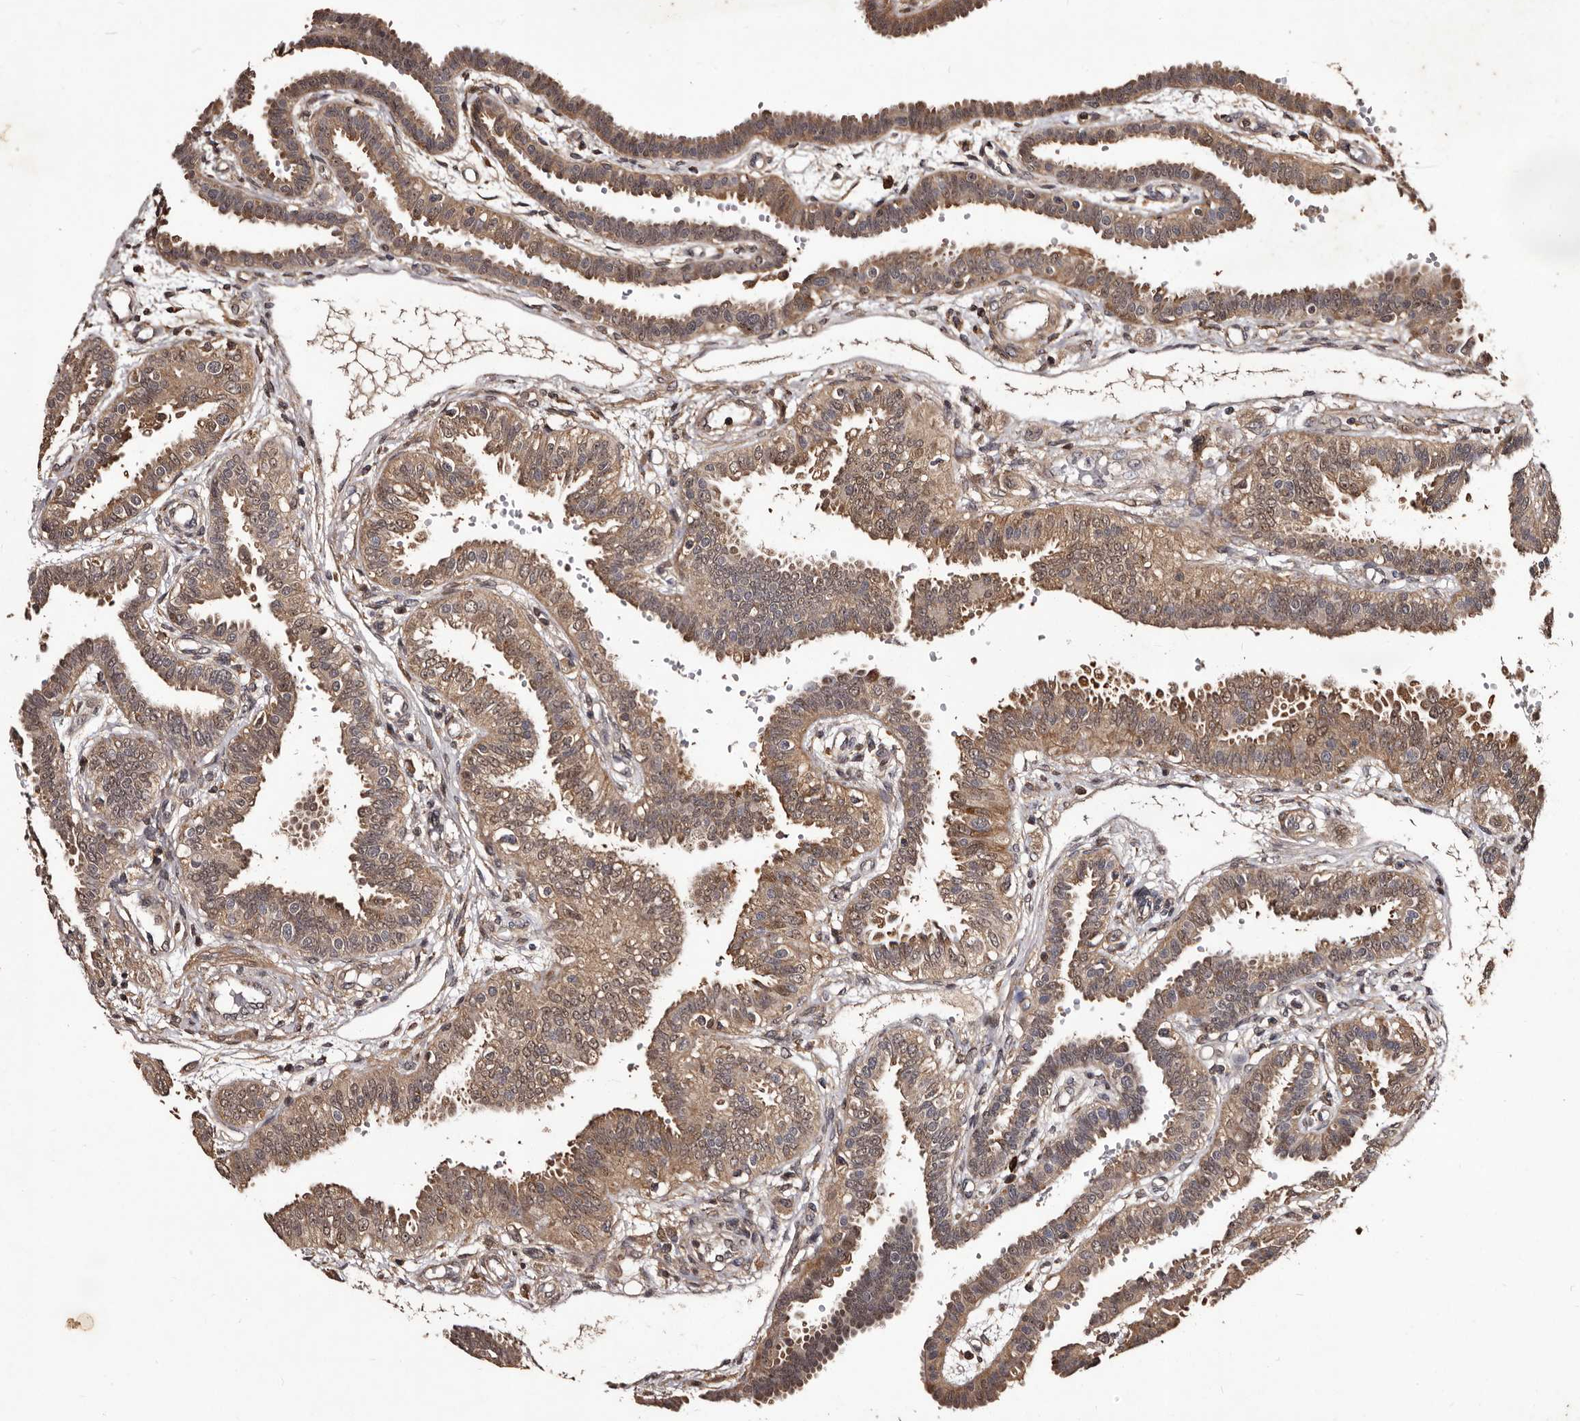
{"staining": {"intensity": "moderate", "quantity": ">75%", "location": "cytoplasmic/membranous,nuclear"}, "tissue": "fallopian tube", "cell_type": "Glandular cells", "image_type": "normal", "snomed": [{"axis": "morphology", "description": "Normal tissue, NOS"}, {"axis": "topography", "description": "Fallopian tube"}, {"axis": "topography", "description": "Placenta"}], "caption": "Unremarkable fallopian tube exhibits moderate cytoplasmic/membranous,nuclear expression in about >75% of glandular cells.", "gene": "MKRN3", "patient": {"sex": "female", "age": 34}}